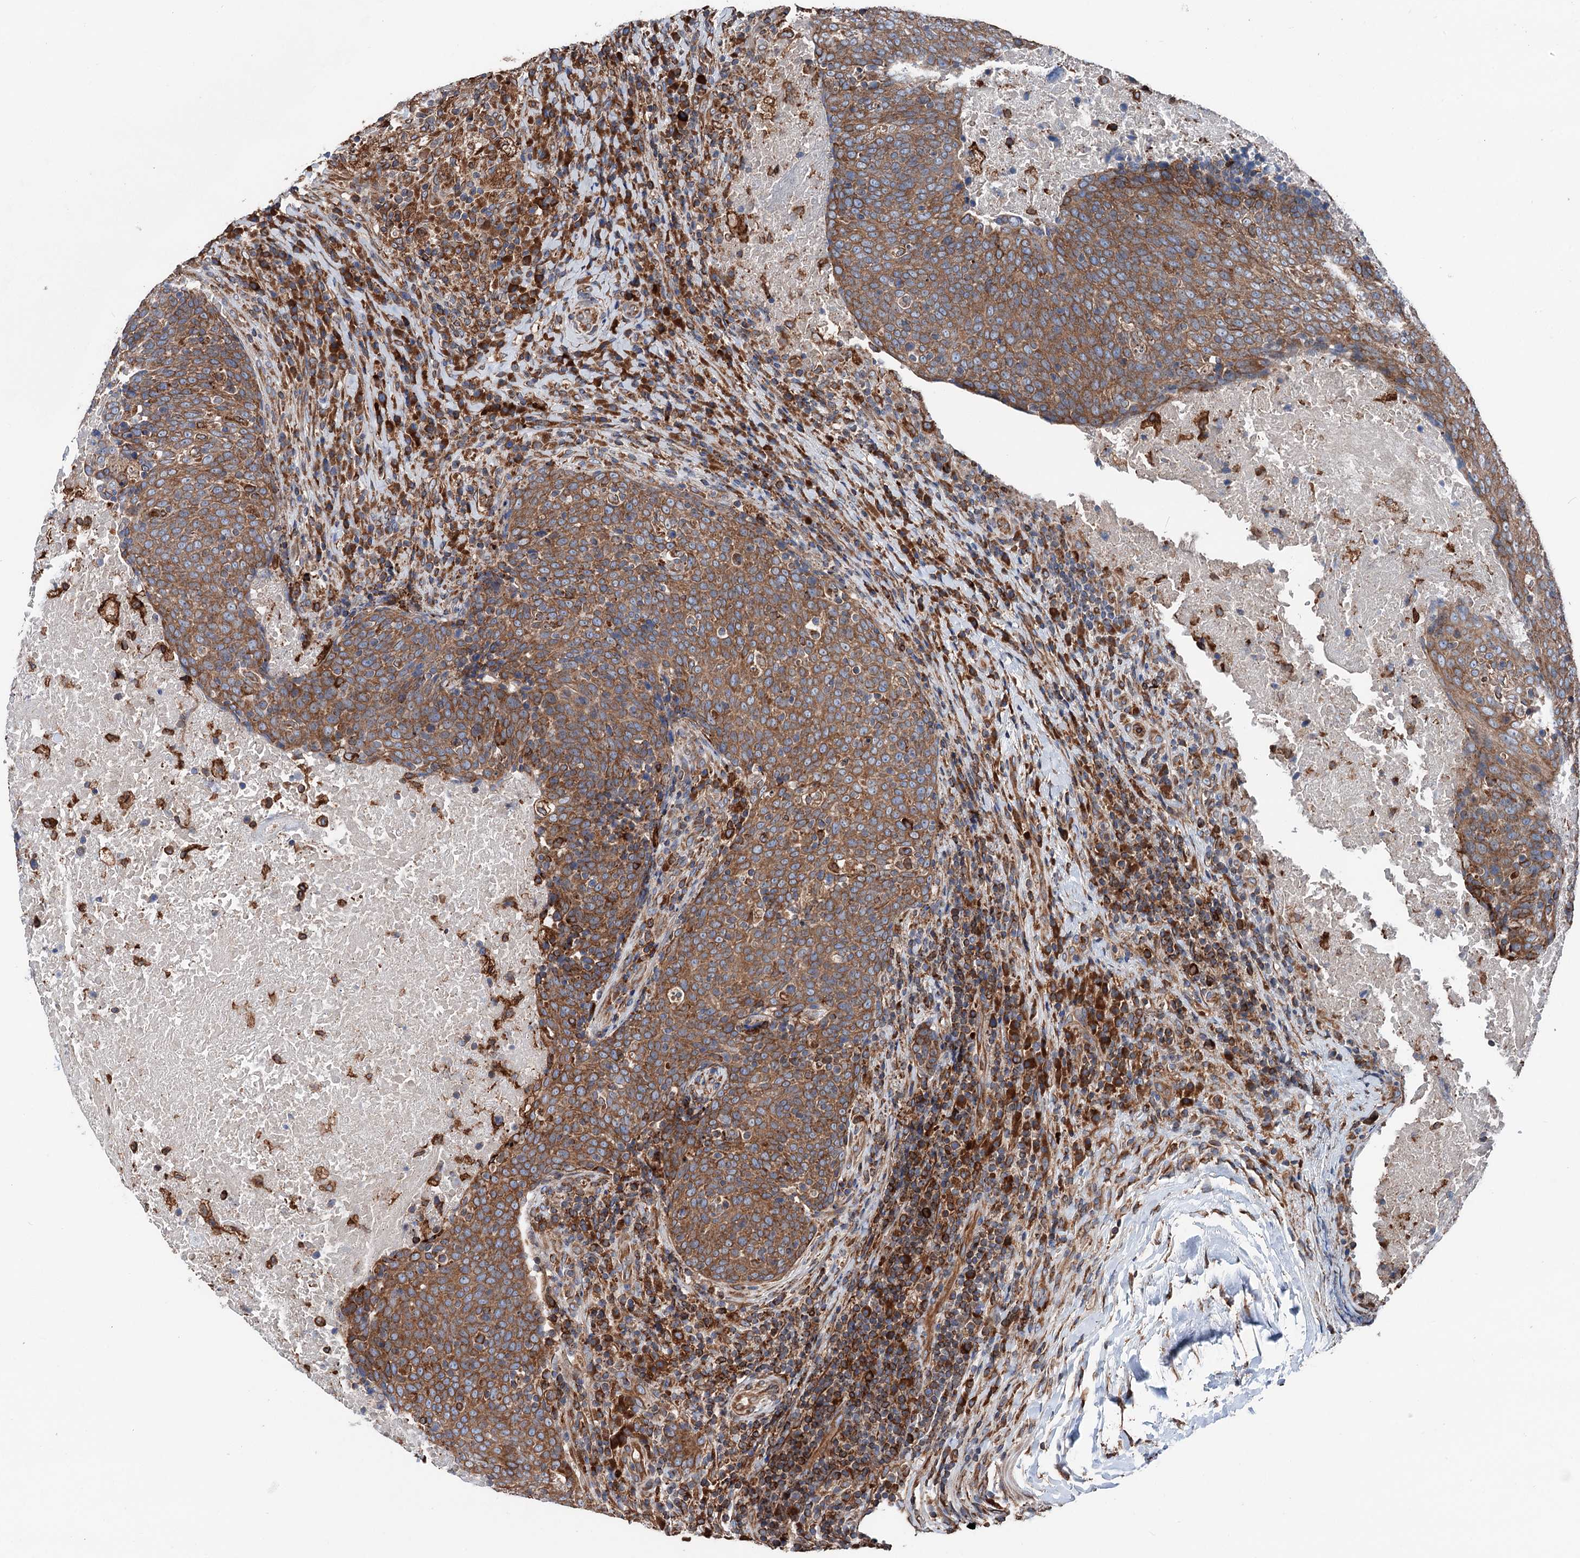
{"staining": {"intensity": "moderate", "quantity": ">75%", "location": "cytoplasmic/membranous"}, "tissue": "head and neck cancer", "cell_type": "Tumor cells", "image_type": "cancer", "snomed": [{"axis": "morphology", "description": "Squamous cell carcinoma, NOS"}, {"axis": "morphology", "description": "Squamous cell carcinoma, metastatic, NOS"}, {"axis": "topography", "description": "Lymph node"}, {"axis": "topography", "description": "Head-Neck"}], "caption": "There is medium levels of moderate cytoplasmic/membranous positivity in tumor cells of head and neck cancer (squamous cell carcinoma), as demonstrated by immunohistochemical staining (brown color).", "gene": "ERP29", "patient": {"sex": "male", "age": 62}}